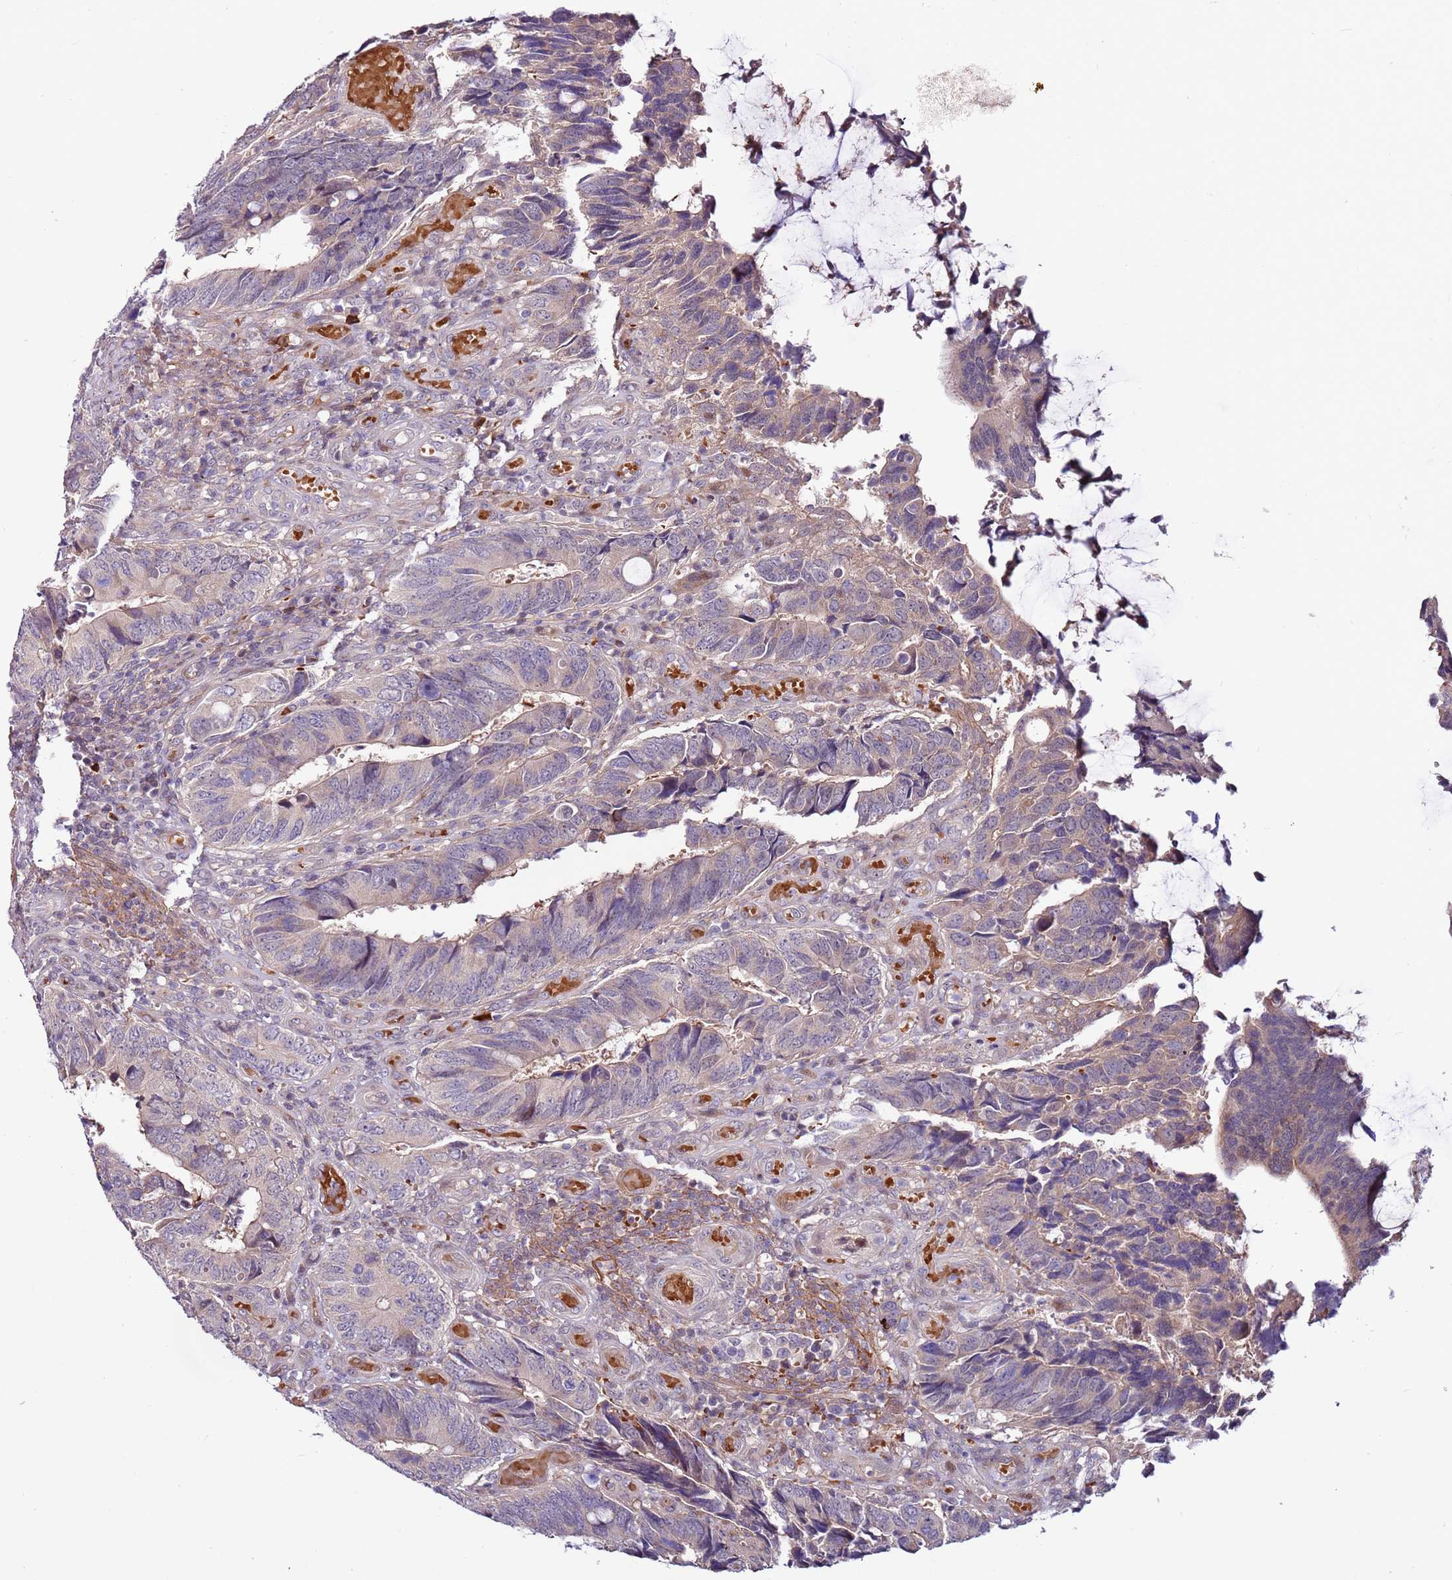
{"staining": {"intensity": "weak", "quantity": "<25%", "location": "cytoplasmic/membranous"}, "tissue": "colorectal cancer", "cell_type": "Tumor cells", "image_type": "cancer", "snomed": [{"axis": "morphology", "description": "Adenocarcinoma, NOS"}, {"axis": "topography", "description": "Colon"}], "caption": "Immunohistochemistry micrograph of neoplastic tissue: colorectal cancer stained with DAB shows no significant protein positivity in tumor cells.", "gene": "MTG2", "patient": {"sex": "male", "age": 87}}